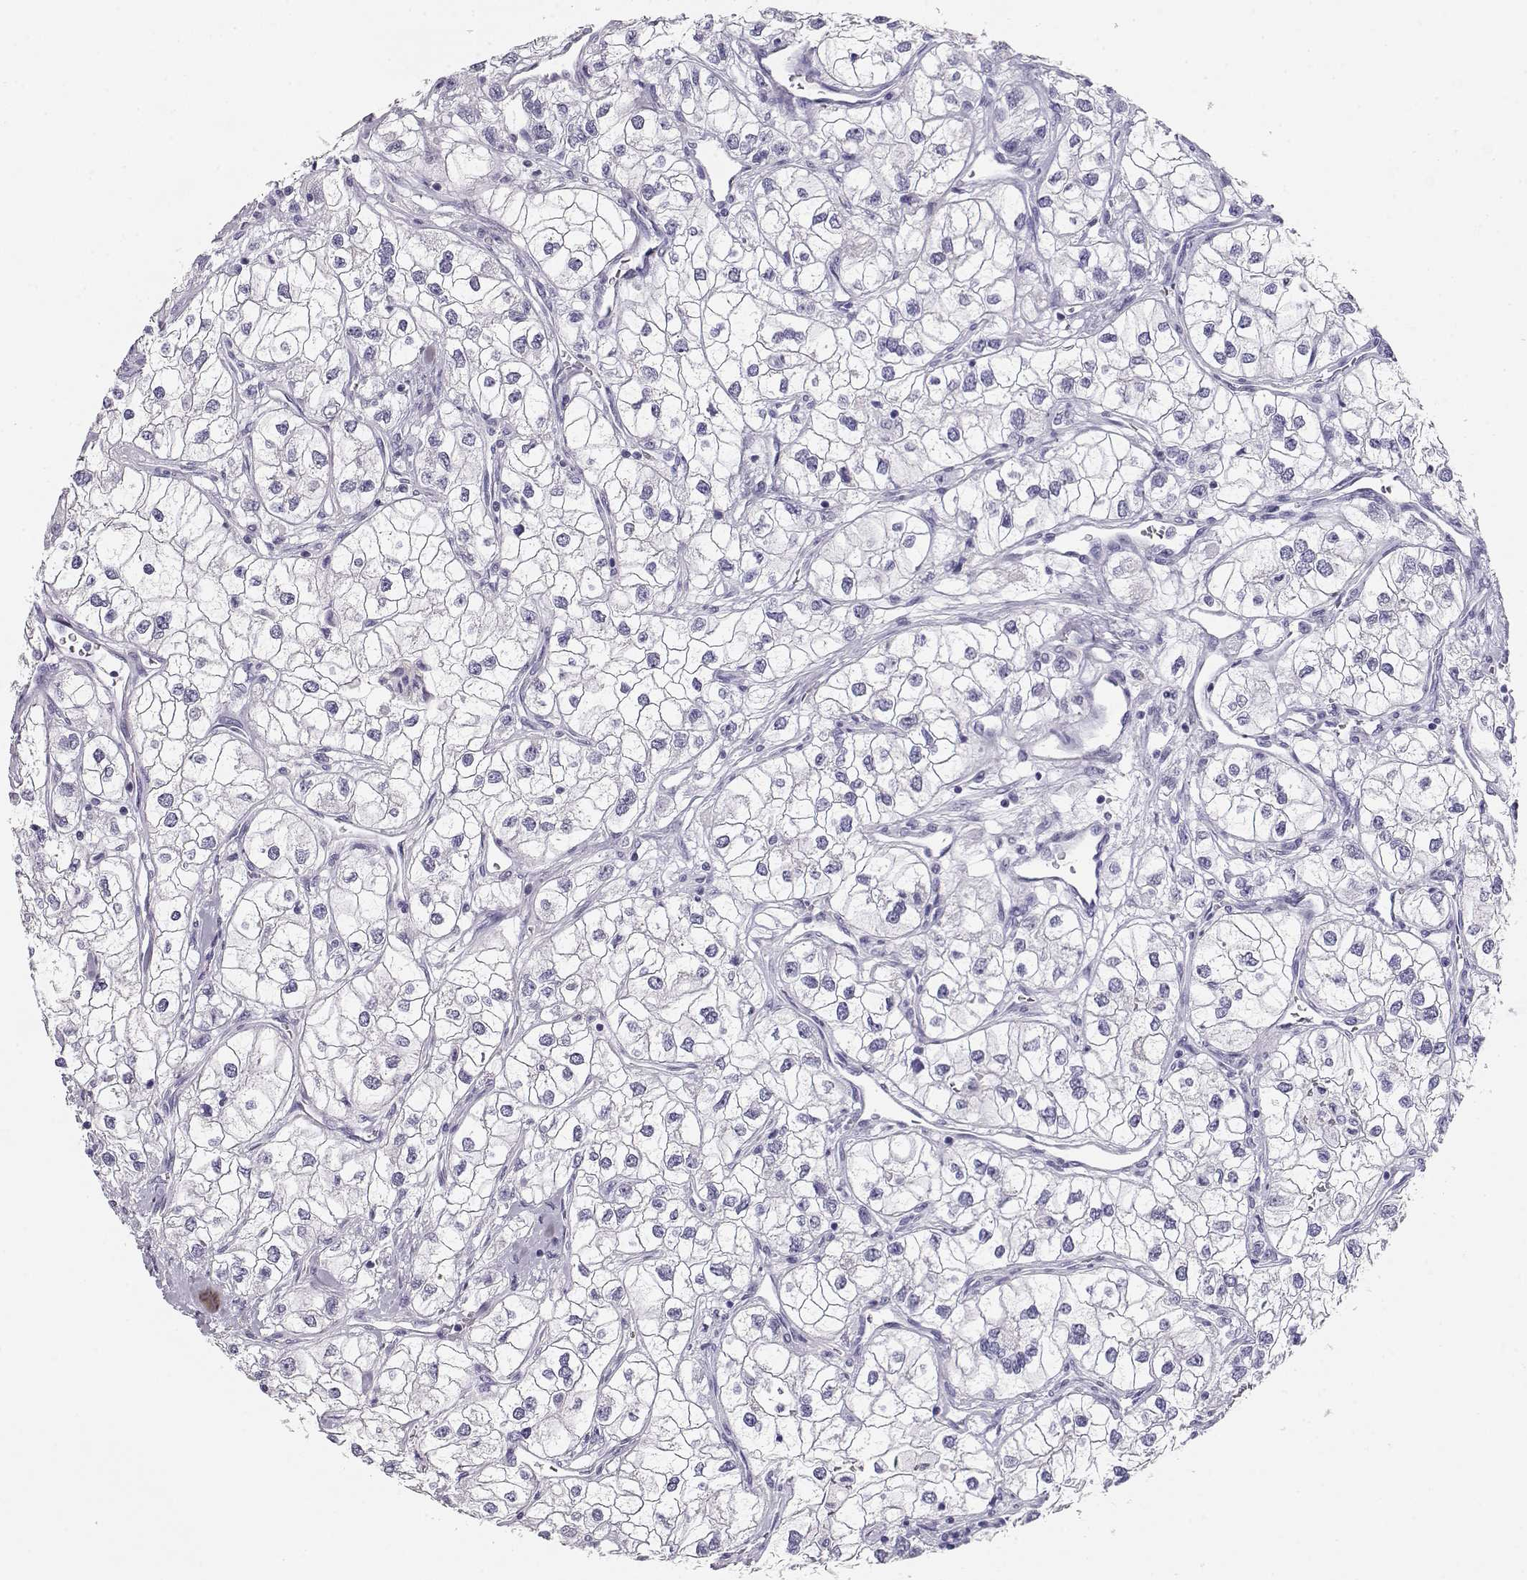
{"staining": {"intensity": "negative", "quantity": "none", "location": "none"}, "tissue": "renal cancer", "cell_type": "Tumor cells", "image_type": "cancer", "snomed": [{"axis": "morphology", "description": "Adenocarcinoma, NOS"}, {"axis": "topography", "description": "Kidney"}], "caption": "Renal cancer was stained to show a protein in brown. There is no significant staining in tumor cells.", "gene": "MAGEC1", "patient": {"sex": "male", "age": 59}}